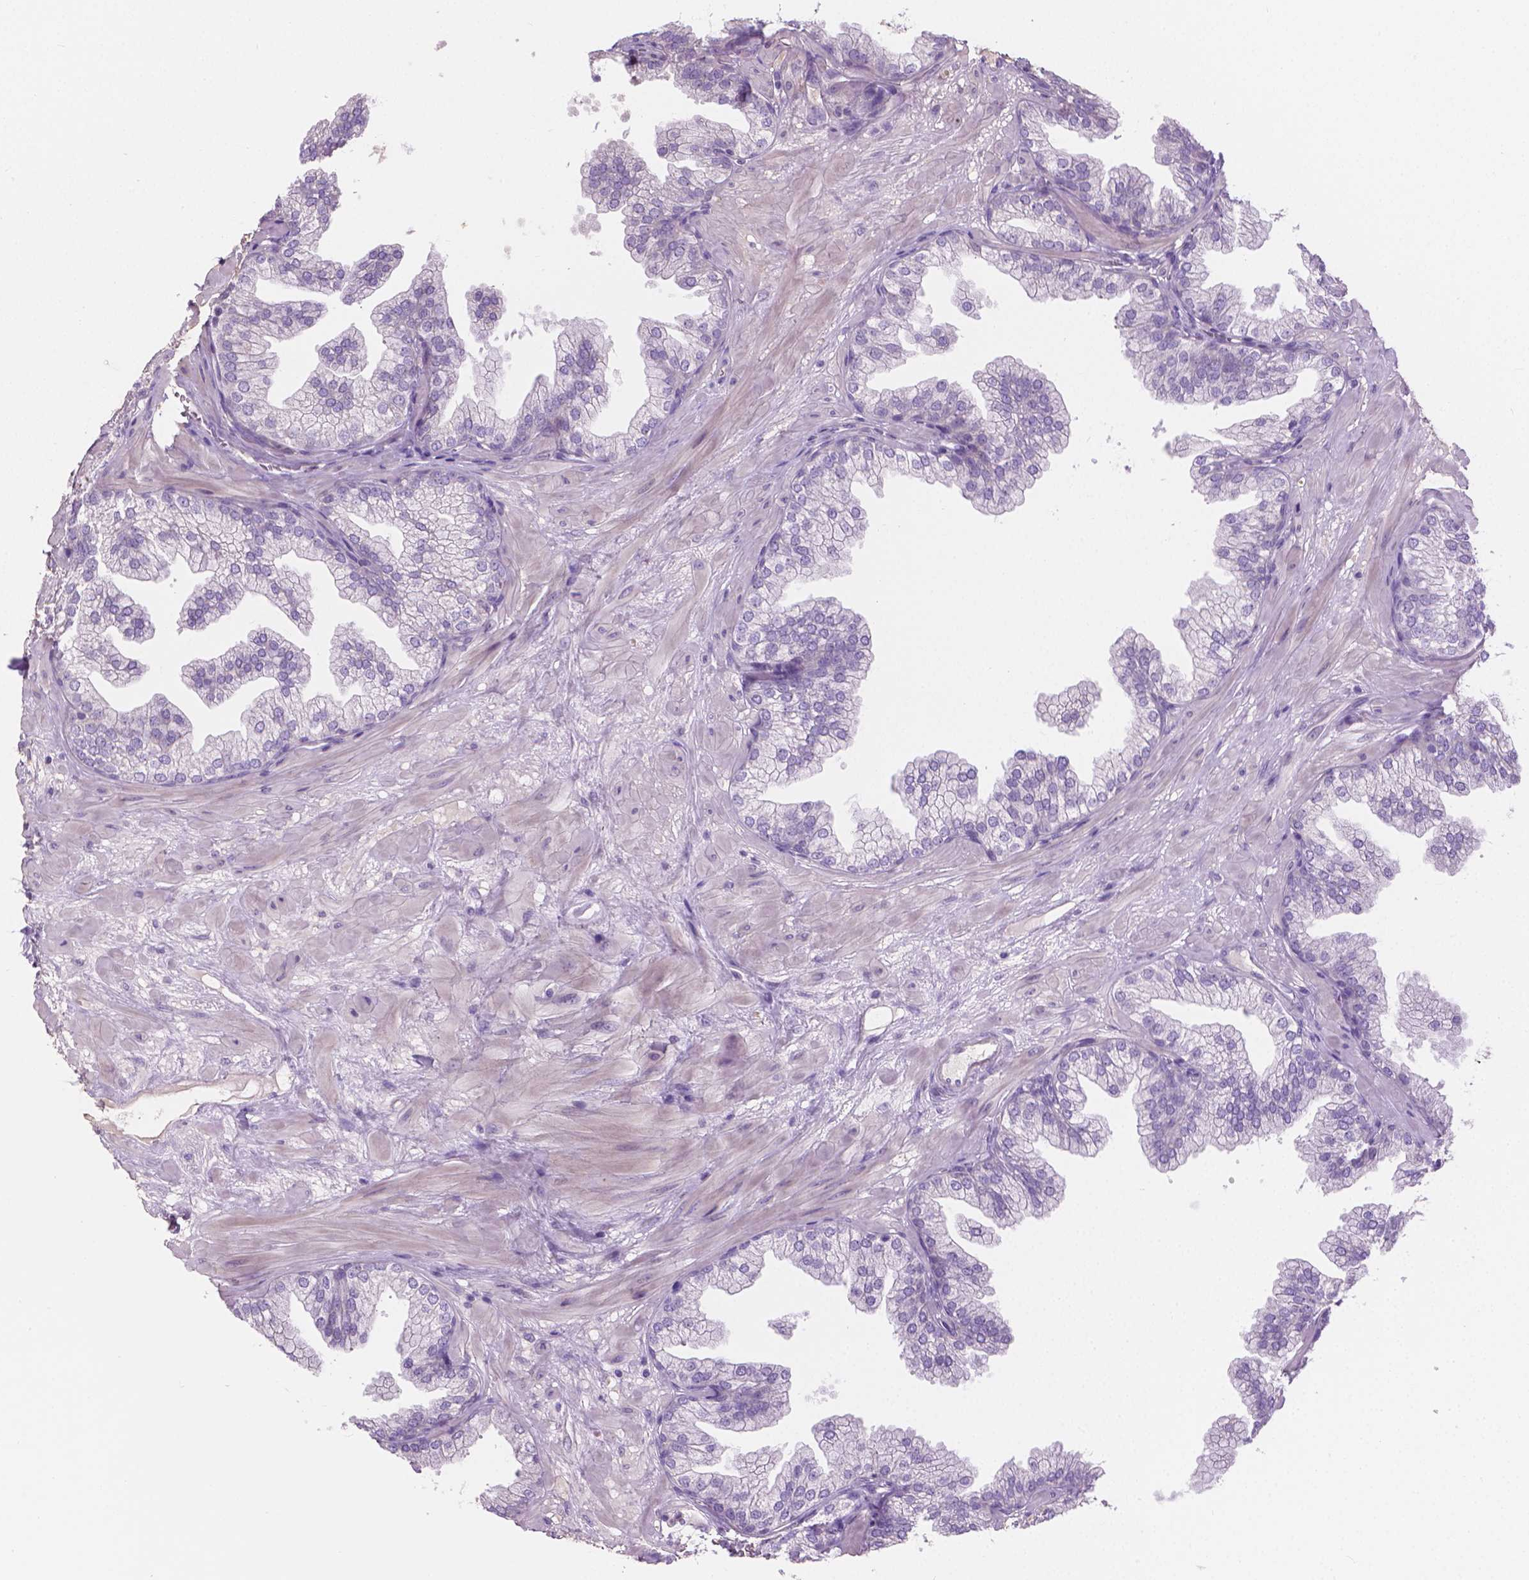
{"staining": {"intensity": "negative", "quantity": "none", "location": "none"}, "tissue": "prostate", "cell_type": "Glandular cells", "image_type": "normal", "snomed": [{"axis": "morphology", "description": "Normal tissue, NOS"}, {"axis": "topography", "description": "Prostate"}], "caption": "Immunohistochemistry photomicrograph of unremarkable prostate: prostate stained with DAB (3,3'-diaminobenzidine) shows no significant protein positivity in glandular cells.", "gene": "CABCOCO1", "patient": {"sex": "male", "age": 37}}